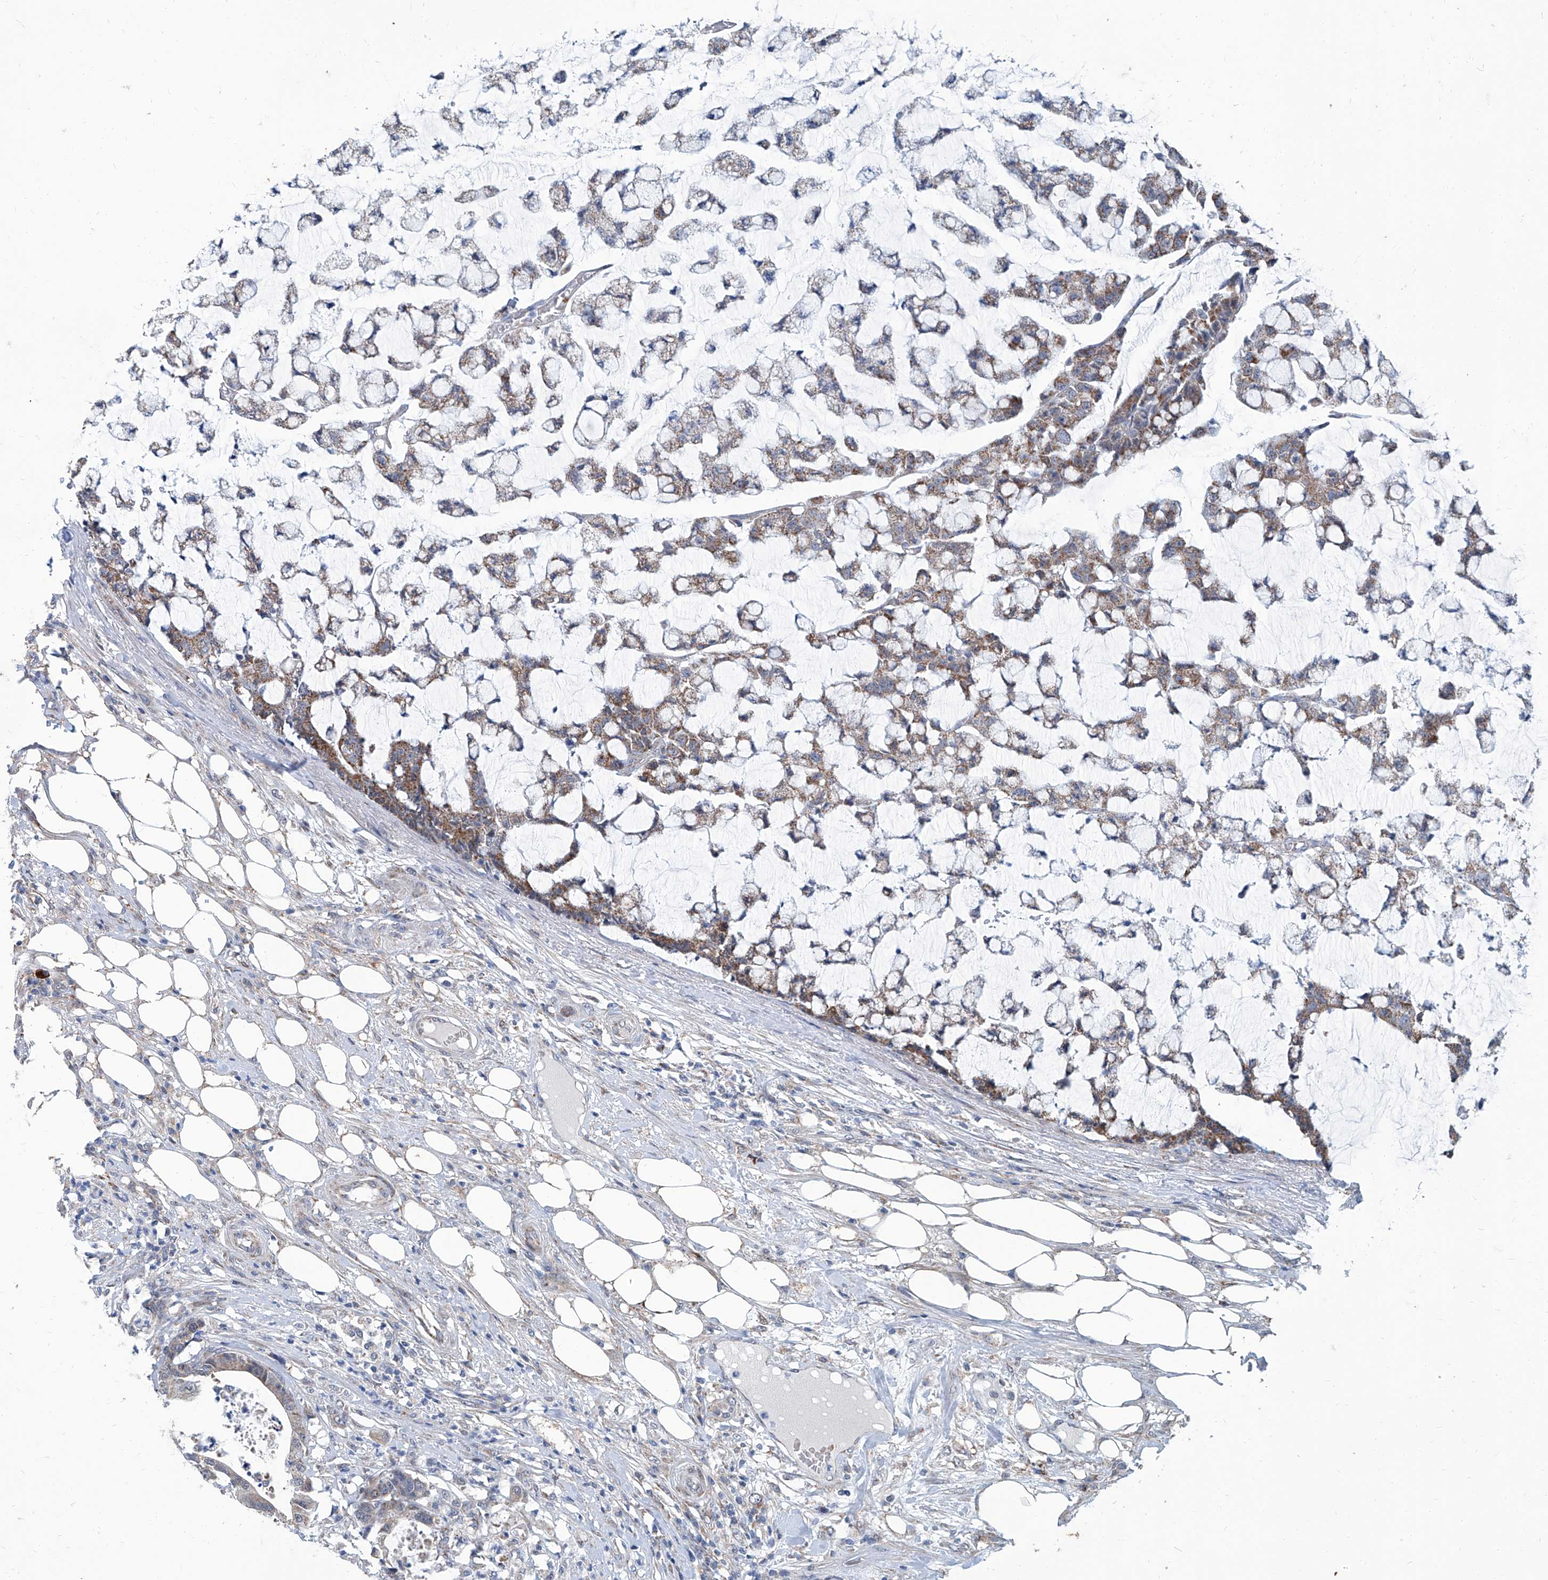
{"staining": {"intensity": "moderate", "quantity": "25%-75%", "location": "cytoplasmic/membranous"}, "tissue": "colorectal cancer", "cell_type": "Tumor cells", "image_type": "cancer", "snomed": [{"axis": "morphology", "description": "Adenocarcinoma, NOS"}, {"axis": "topography", "description": "Colon"}], "caption": "IHC staining of colorectal cancer (adenocarcinoma), which exhibits medium levels of moderate cytoplasmic/membranous expression in approximately 25%-75% of tumor cells indicating moderate cytoplasmic/membranous protein staining. The staining was performed using DAB (brown) for protein detection and nuclei were counterstained in hematoxylin (blue).", "gene": "USP48", "patient": {"sex": "female", "age": 84}}